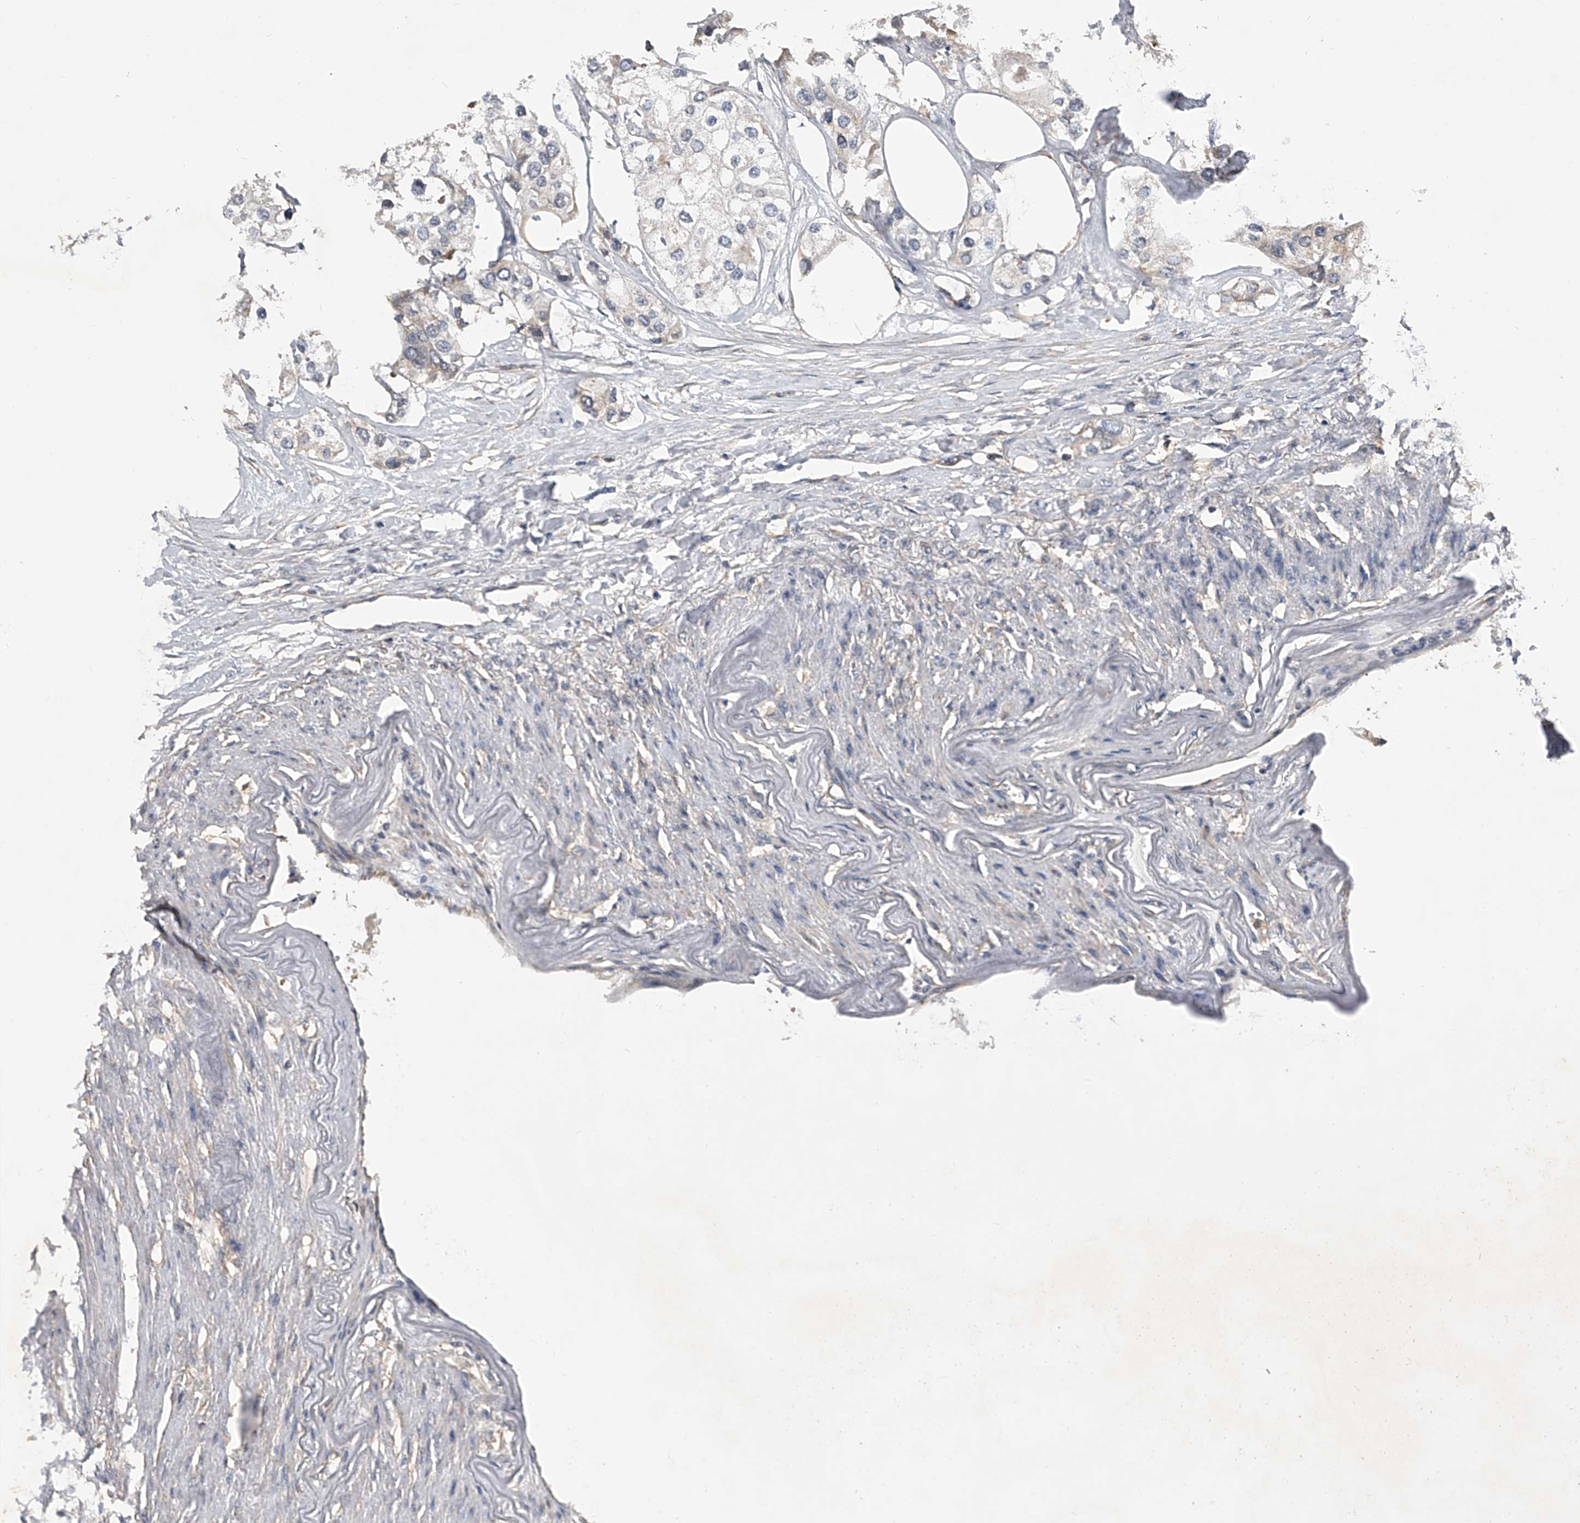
{"staining": {"intensity": "weak", "quantity": "<25%", "location": "cytoplasmic/membranous"}, "tissue": "urothelial cancer", "cell_type": "Tumor cells", "image_type": "cancer", "snomed": [{"axis": "morphology", "description": "Urothelial carcinoma, High grade"}, {"axis": "topography", "description": "Urinary bladder"}], "caption": "A photomicrograph of urothelial cancer stained for a protein exhibits no brown staining in tumor cells.", "gene": "PTPRA", "patient": {"sex": "male", "age": 64}}